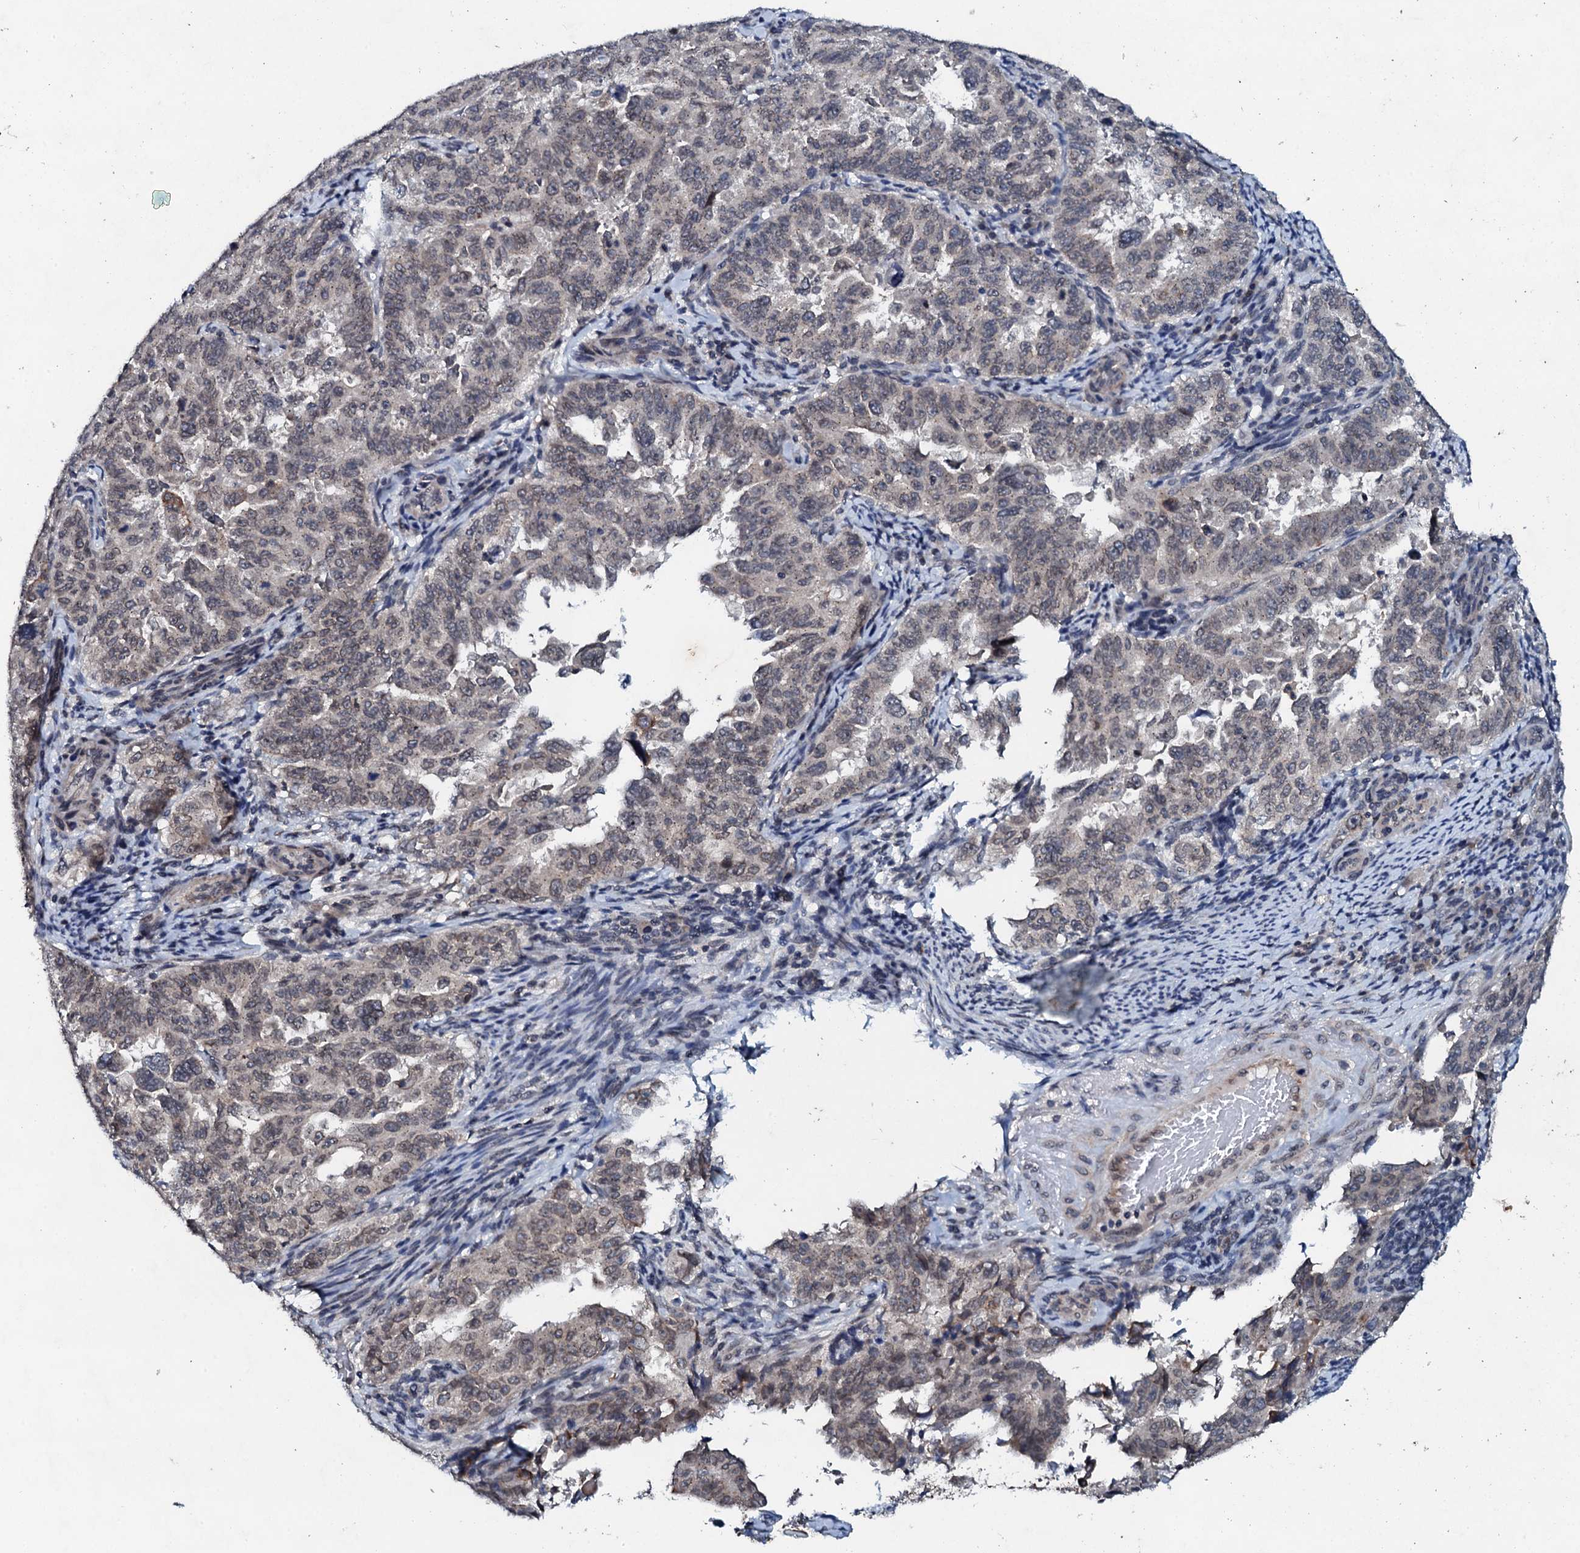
{"staining": {"intensity": "weak", "quantity": "<25%", "location": "nuclear"}, "tissue": "endometrial cancer", "cell_type": "Tumor cells", "image_type": "cancer", "snomed": [{"axis": "morphology", "description": "Adenocarcinoma, NOS"}, {"axis": "topography", "description": "Endometrium"}], "caption": "Immunohistochemical staining of endometrial adenocarcinoma reveals no significant staining in tumor cells.", "gene": "SNTA1", "patient": {"sex": "female", "age": 65}}